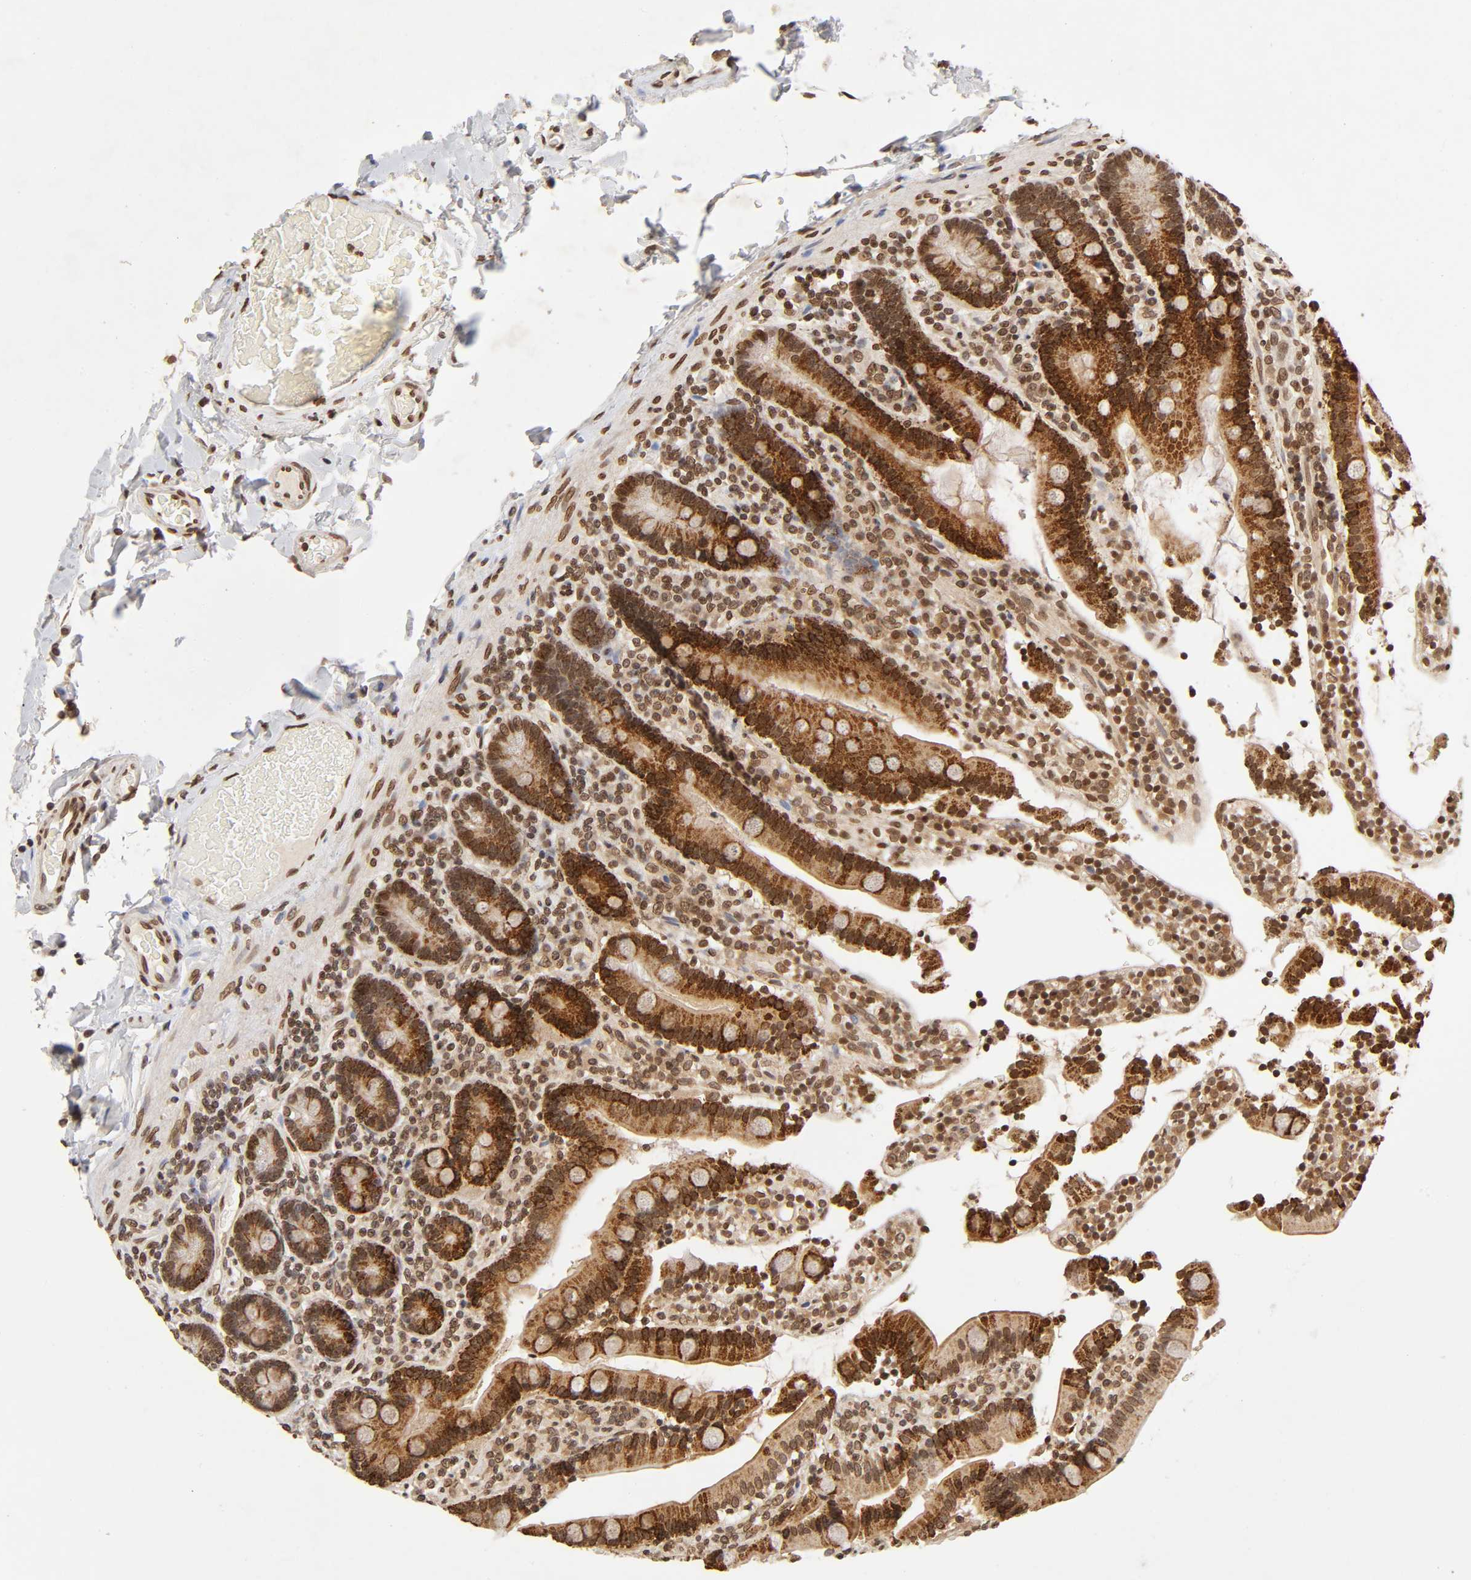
{"staining": {"intensity": "moderate", "quantity": ">75%", "location": "cytoplasmic/membranous,nuclear"}, "tissue": "duodenum", "cell_type": "Glandular cells", "image_type": "normal", "snomed": [{"axis": "morphology", "description": "Normal tissue, NOS"}, {"axis": "topography", "description": "Duodenum"}], "caption": "This is an image of immunohistochemistry (IHC) staining of normal duodenum, which shows moderate expression in the cytoplasmic/membranous,nuclear of glandular cells.", "gene": "MLLT6", "patient": {"sex": "female", "age": 53}}